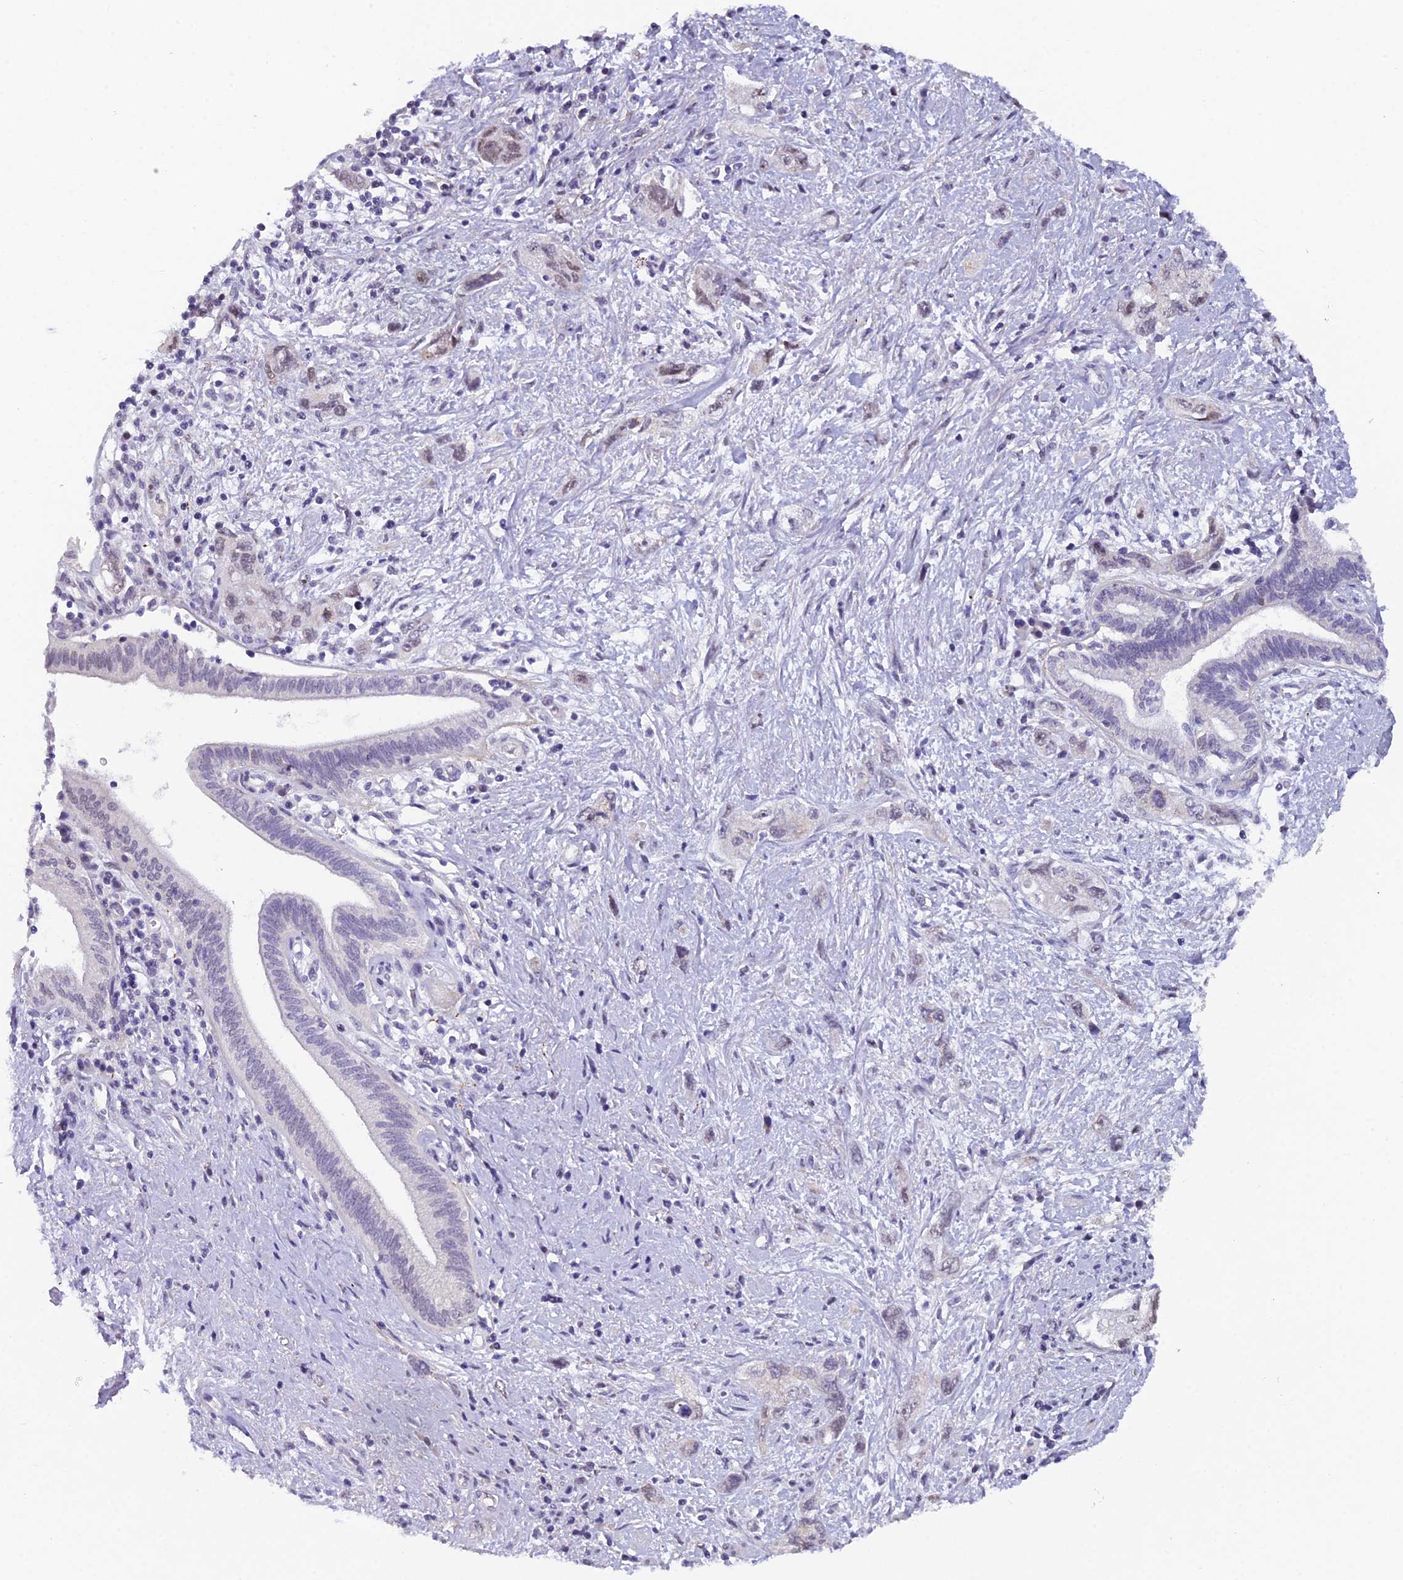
{"staining": {"intensity": "weak", "quantity": "<25%", "location": "nuclear"}, "tissue": "pancreatic cancer", "cell_type": "Tumor cells", "image_type": "cancer", "snomed": [{"axis": "morphology", "description": "Adenocarcinoma, NOS"}, {"axis": "topography", "description": "Pancreas"}], "caption": "Human pancreatic cancer stained for a protein using IHC demonstrates no positivity in tumor cells.", "gene": "XKR9", "patient": {"sex": "female", "age": 73}}